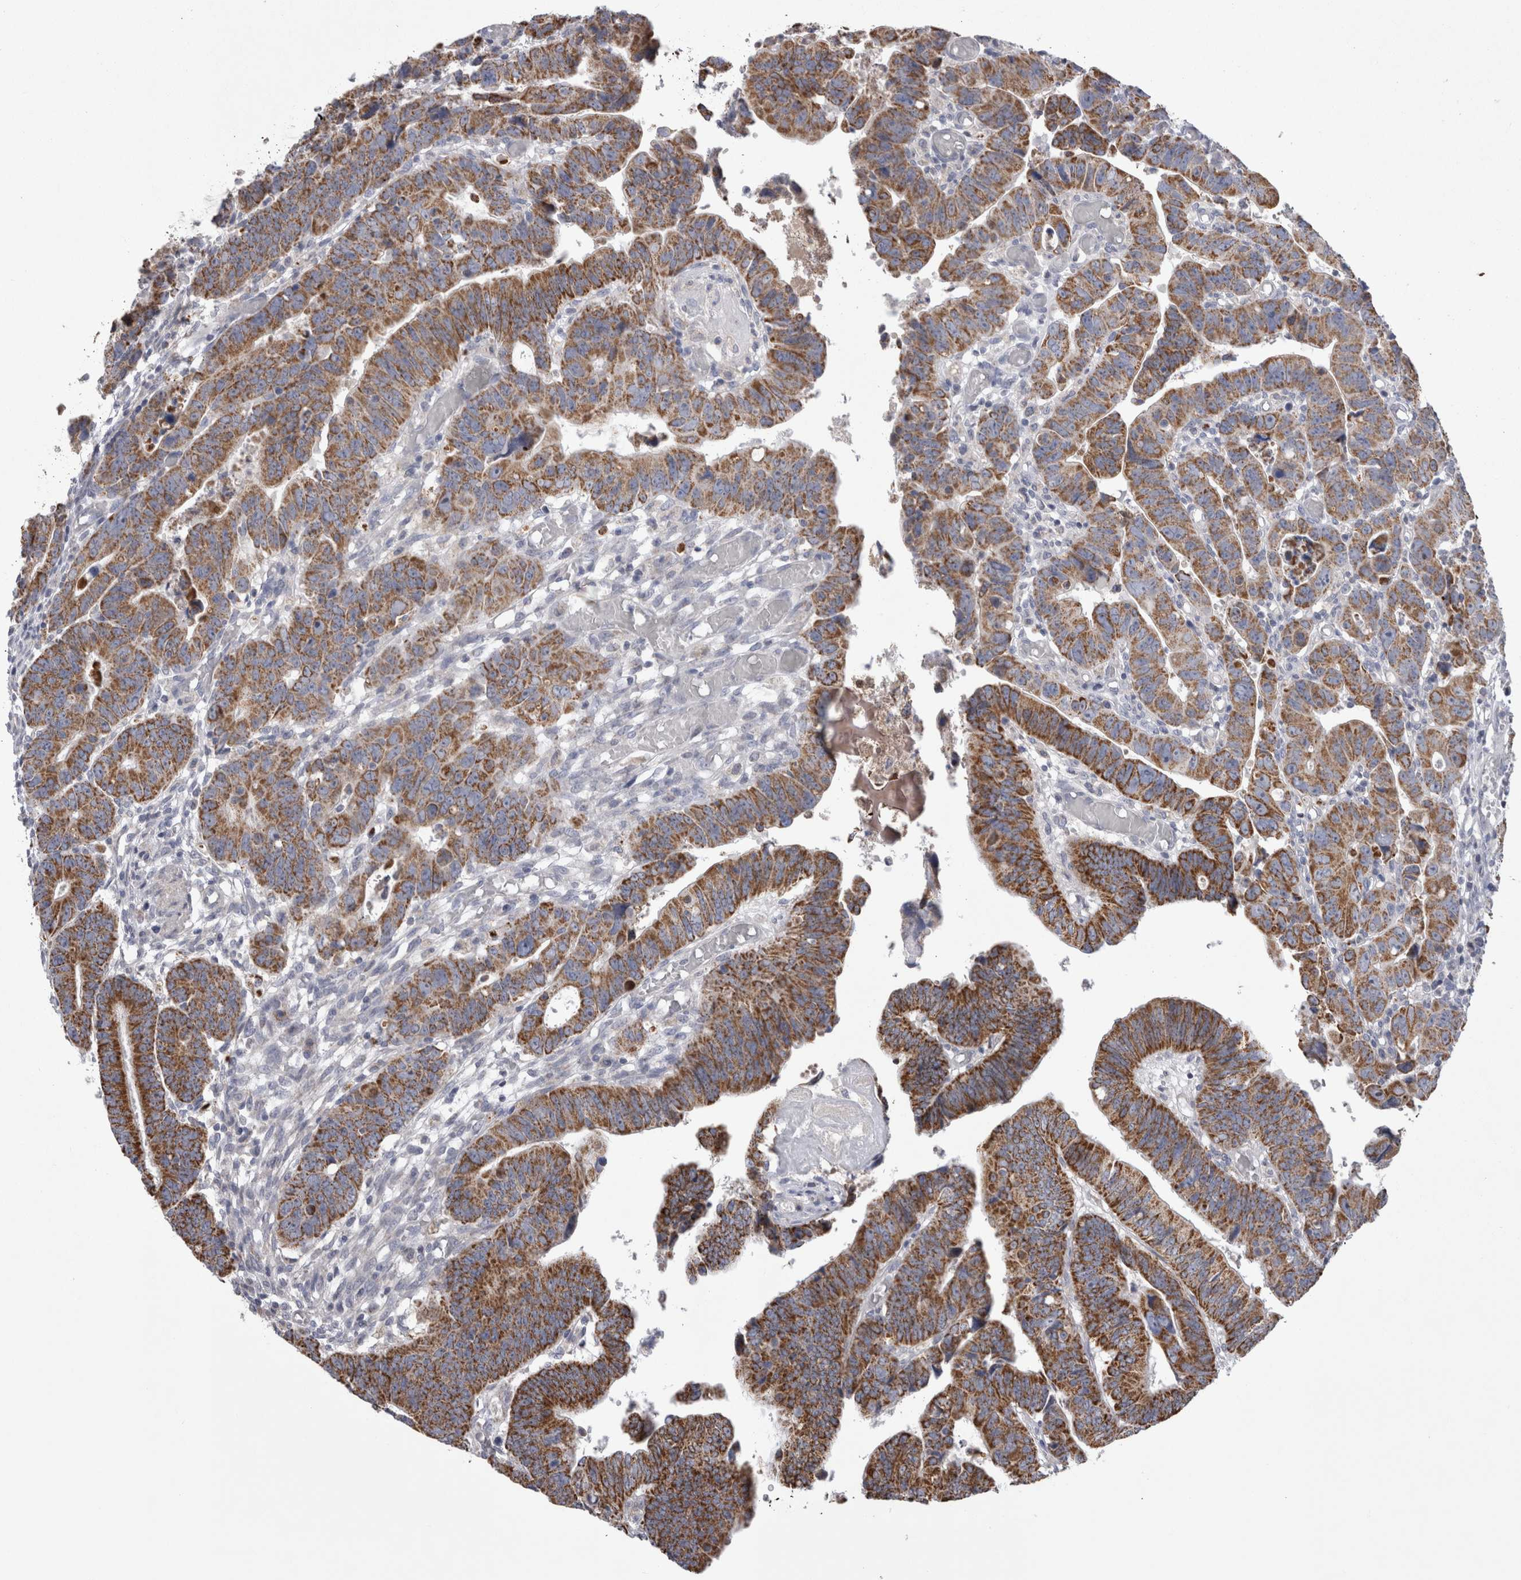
{"staining": {"intensity": "strong", "quantity": ">75%", "location": "cytoplasmic/membranous"}, "tissue": "colorectal cancer", "cell_type": "Tumor cells", "image_type": "cancer", "snomed": [{"axis": "morphology", "description": "Adenocarcinoma, NOS"}, {"axis": "topography", "description": "Rectum"}], "caption": "Immunohistochemistry (IHC) of adenocarcinoma (colorectal) displays high levels of strong cytoplasmic/membranous expression in about >75% of tumor cells.", "gene": "HDHD3", "patient": {"sex": "female", "age": 65}}